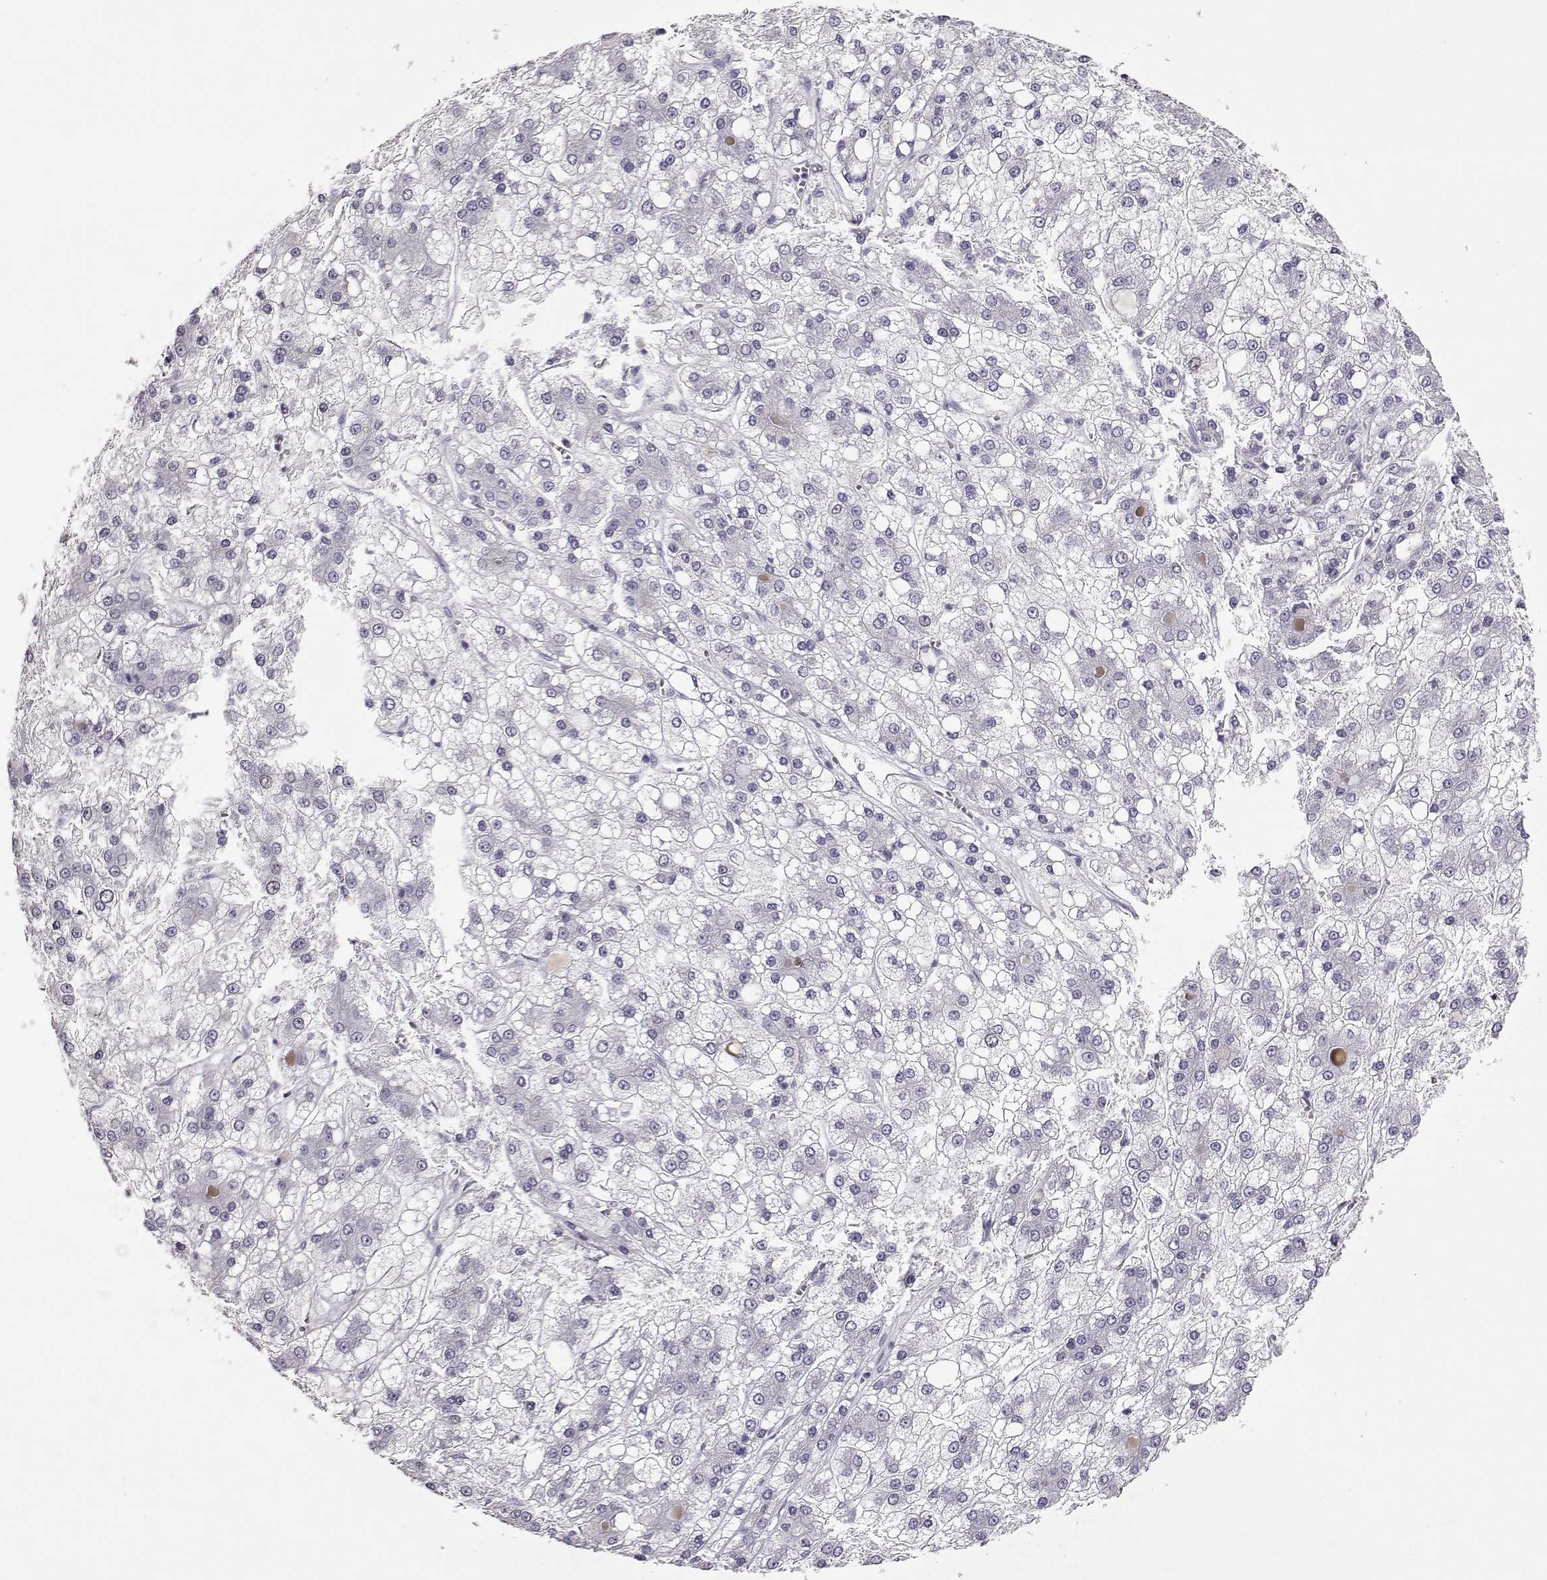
{"staining": {"intensity": "negative", "quantity": "none", "location": "none"}, "tissue": "liver cancer", "cell_type": "Tumor cells", "image_type": "cancer", "snomed": [{"axis": "morphology", "description": "Carcinoma, Hepatocellular, NOS"}, {"axis": "topography", "description": "Liver"}], "caption": "Immunohistochemistry photomicrograph of neoplastic tissue: liver cancer (hepatocellular carcinoma) stained with DAB exhibits no significant protein staining in tumor cells. Nuclei are stained in blue.", "gene": "SGO1", "patient": {"sex": "male", "age": 73}}